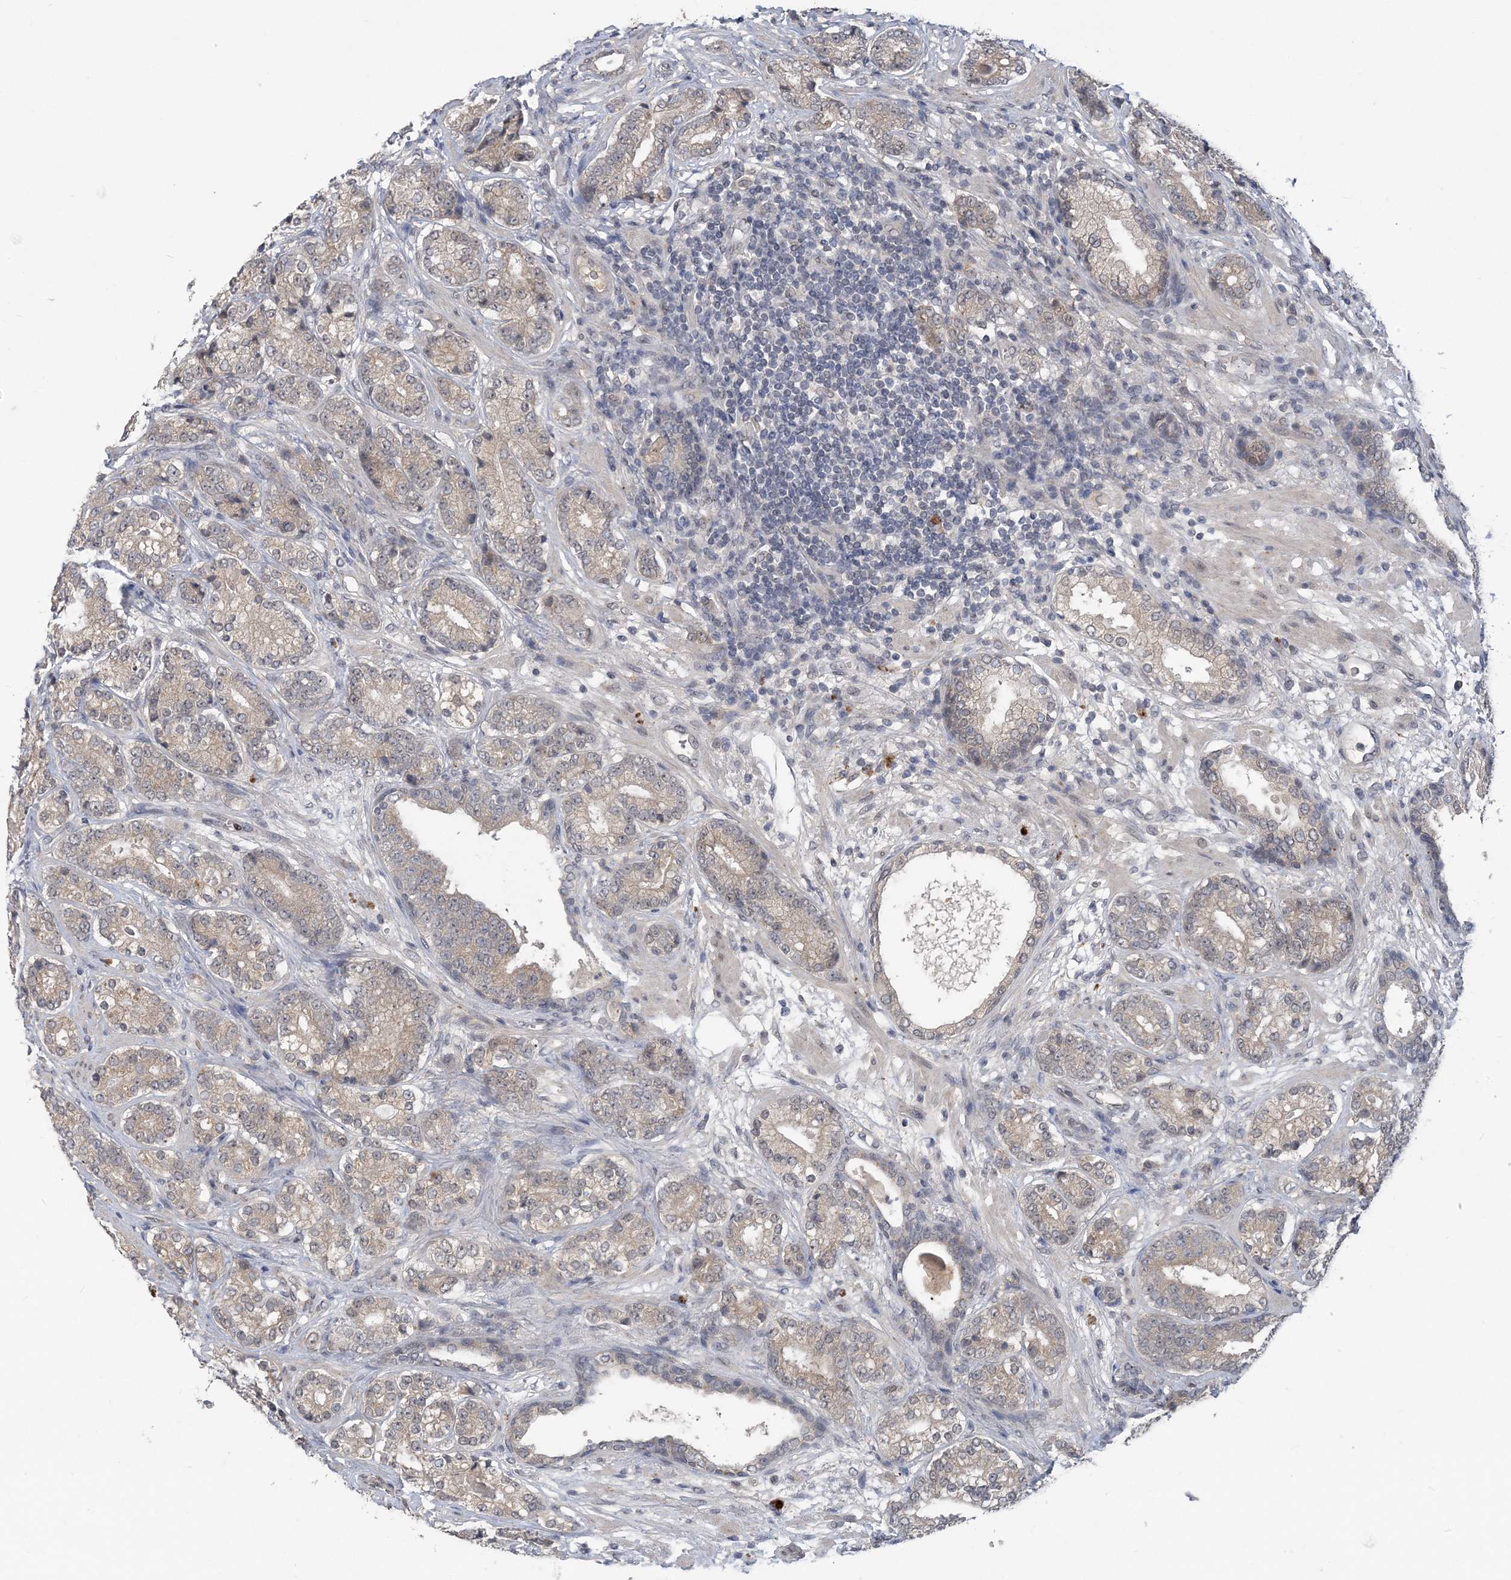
{"staining": {"intensity": "weak", "quantity": "<25%", "location": "cytoplasmic/membranous"}, "tissue": "prostate cancer", "cell_type": "Tumor cells", "image_type": "cancer", "snomed": [{"axis": "morphology", "description": "Adenocarcinoma, High grade"}, {"axis": "topography", "description": "Prostate"}], "caption": "Protein analysis of high-grade adenocarcinoma (prostate) shows no significant expression in tumor cells.", "gene": "ZBTB7A", "patient": {"sex": "male", "age": 61}}